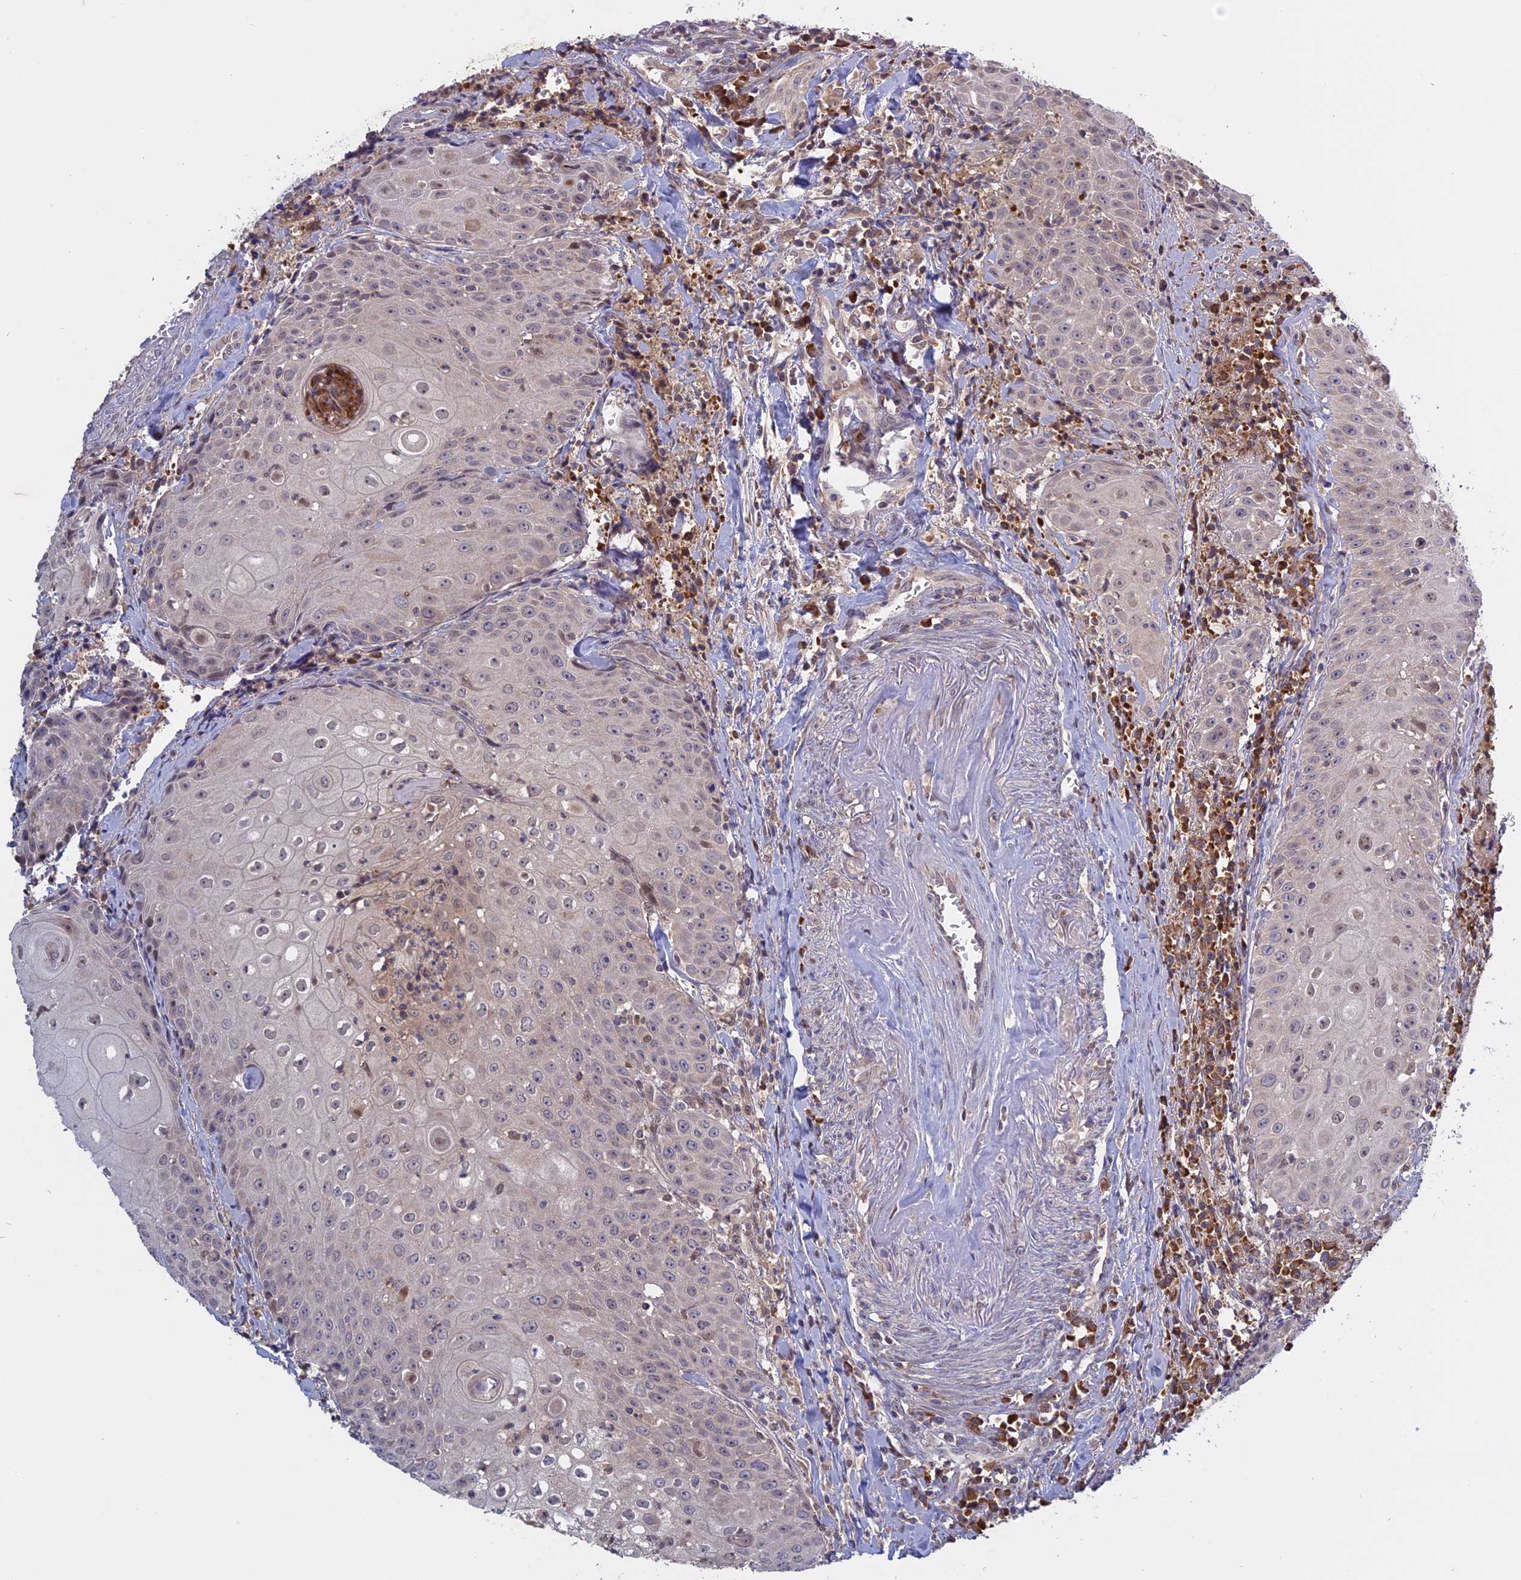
{"staining": {"intensity": "weak", "quantity": "<25%", "location": "nuclear"}, "tissue": "head and neck cancer", "cell_type": "Tumor cells", "image_type": "cancer", "snomed": [{"axis": "morphology", "description": "Squamous cell carcinoma, NOS"}, {"axis": "topography", "description": "Oral tissue"}, {"axis": "topography", "description": "Head-Neck"}], "caption": "High power microscopy image of an immunohistochemistry (IHC) image of squamous cell carcinoma (head and neck), revealing no significant positivity in tumor cells.", "gene": "TMEM208", "patient": {"sex": "female", "age": 82}}